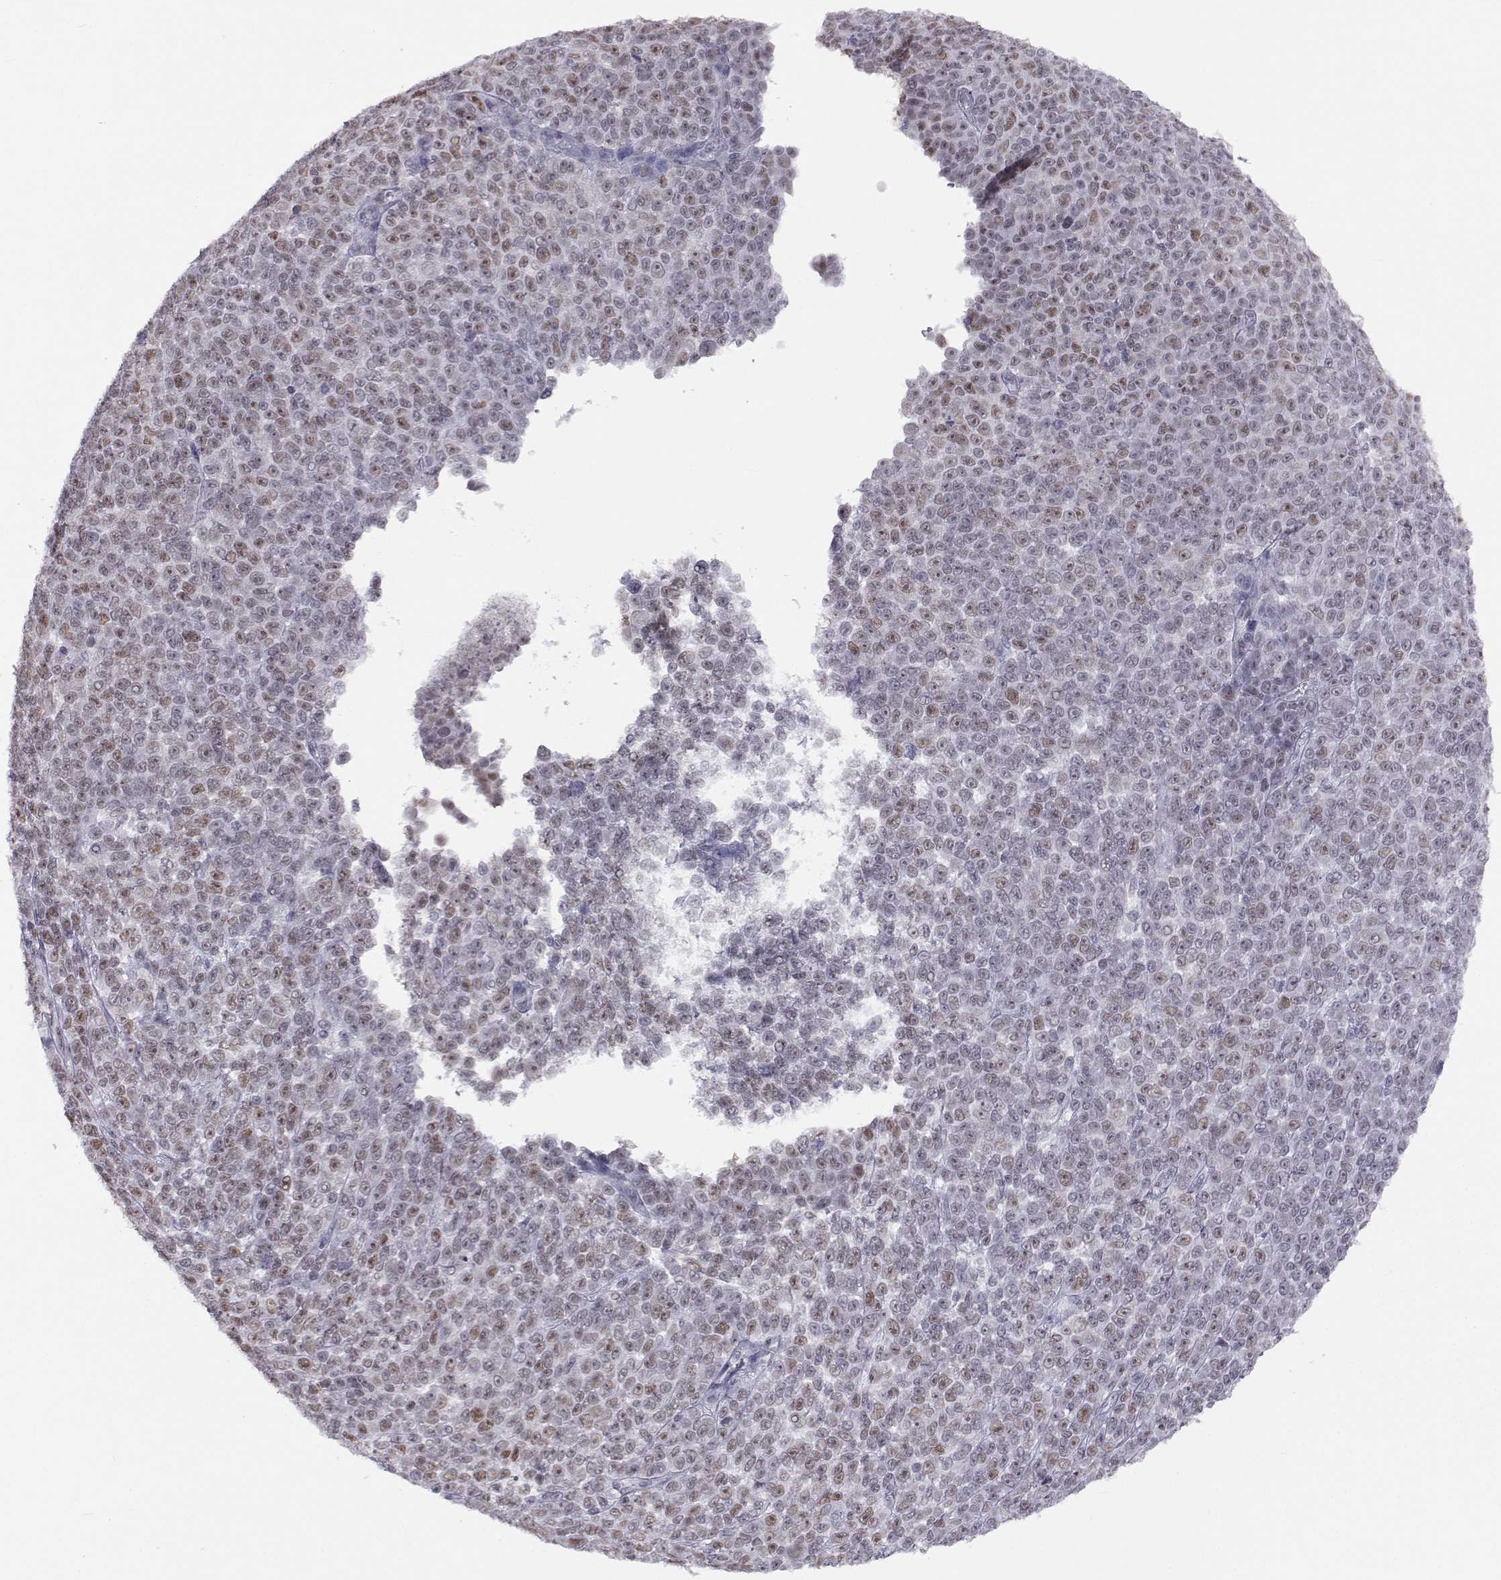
{"staining": {"intensity": "weak", "quantity": "25%-75%", "location": "nuclear"}, "tissue": "melanoma", "cell_type": "Tumor cells", "image_type": "cancer", "snomed": [{"axis": "morphology", "description": "Malignant melanoma, NOS"}, {"axis": "topography", "description": "Skin"}], "caption": "Human melanoma stained with a brown dye shows weak nuclear positive expression in approximately 25%-75% of tumor cells.", "gene": "MED26", "patient": {"sex": "female", "age": 95}}